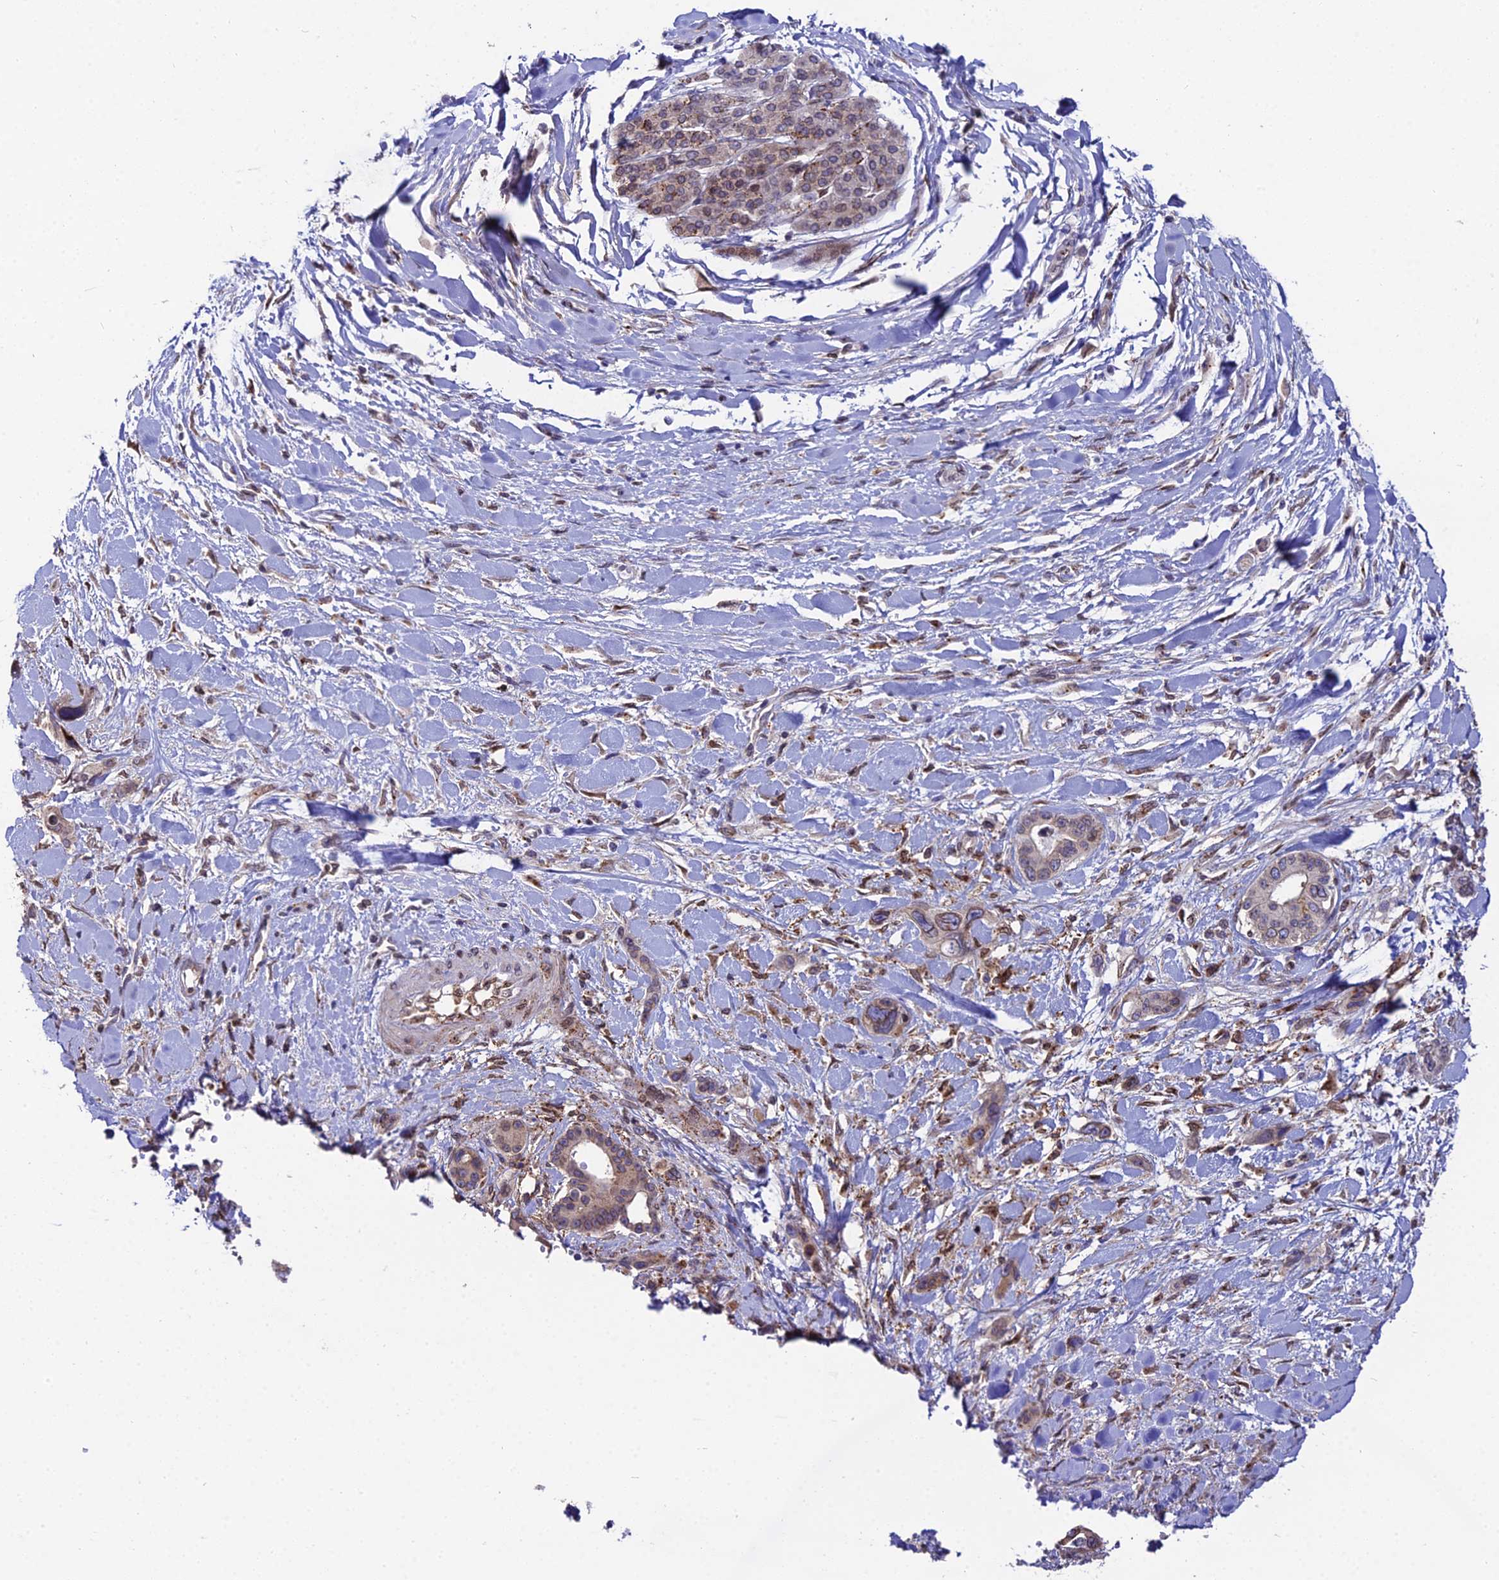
{"staining": {"intensity": "weak", "quantity": "25%-75%", "location": "cytoplasmic/membranous,nuclear"}, "tissue": "pancreatic cancer", "cell_type": "Tumor cells", "image_type": "cancer", "snomed": [{"axis": "morphology", "description": "Adenocarcinoma, NOS"}, {"axis": "topography", "description": "Pancreas"}], "caption": "Immunohistochemical staining of human pancreatic adenocarcinoma demonstrates low levels of weak cytoplasmic/membranous and nuclear staining in about 25%-75% of tumor cells.", "gene": "DDX19A", "patient": {"sex": "male", "age": 46}}